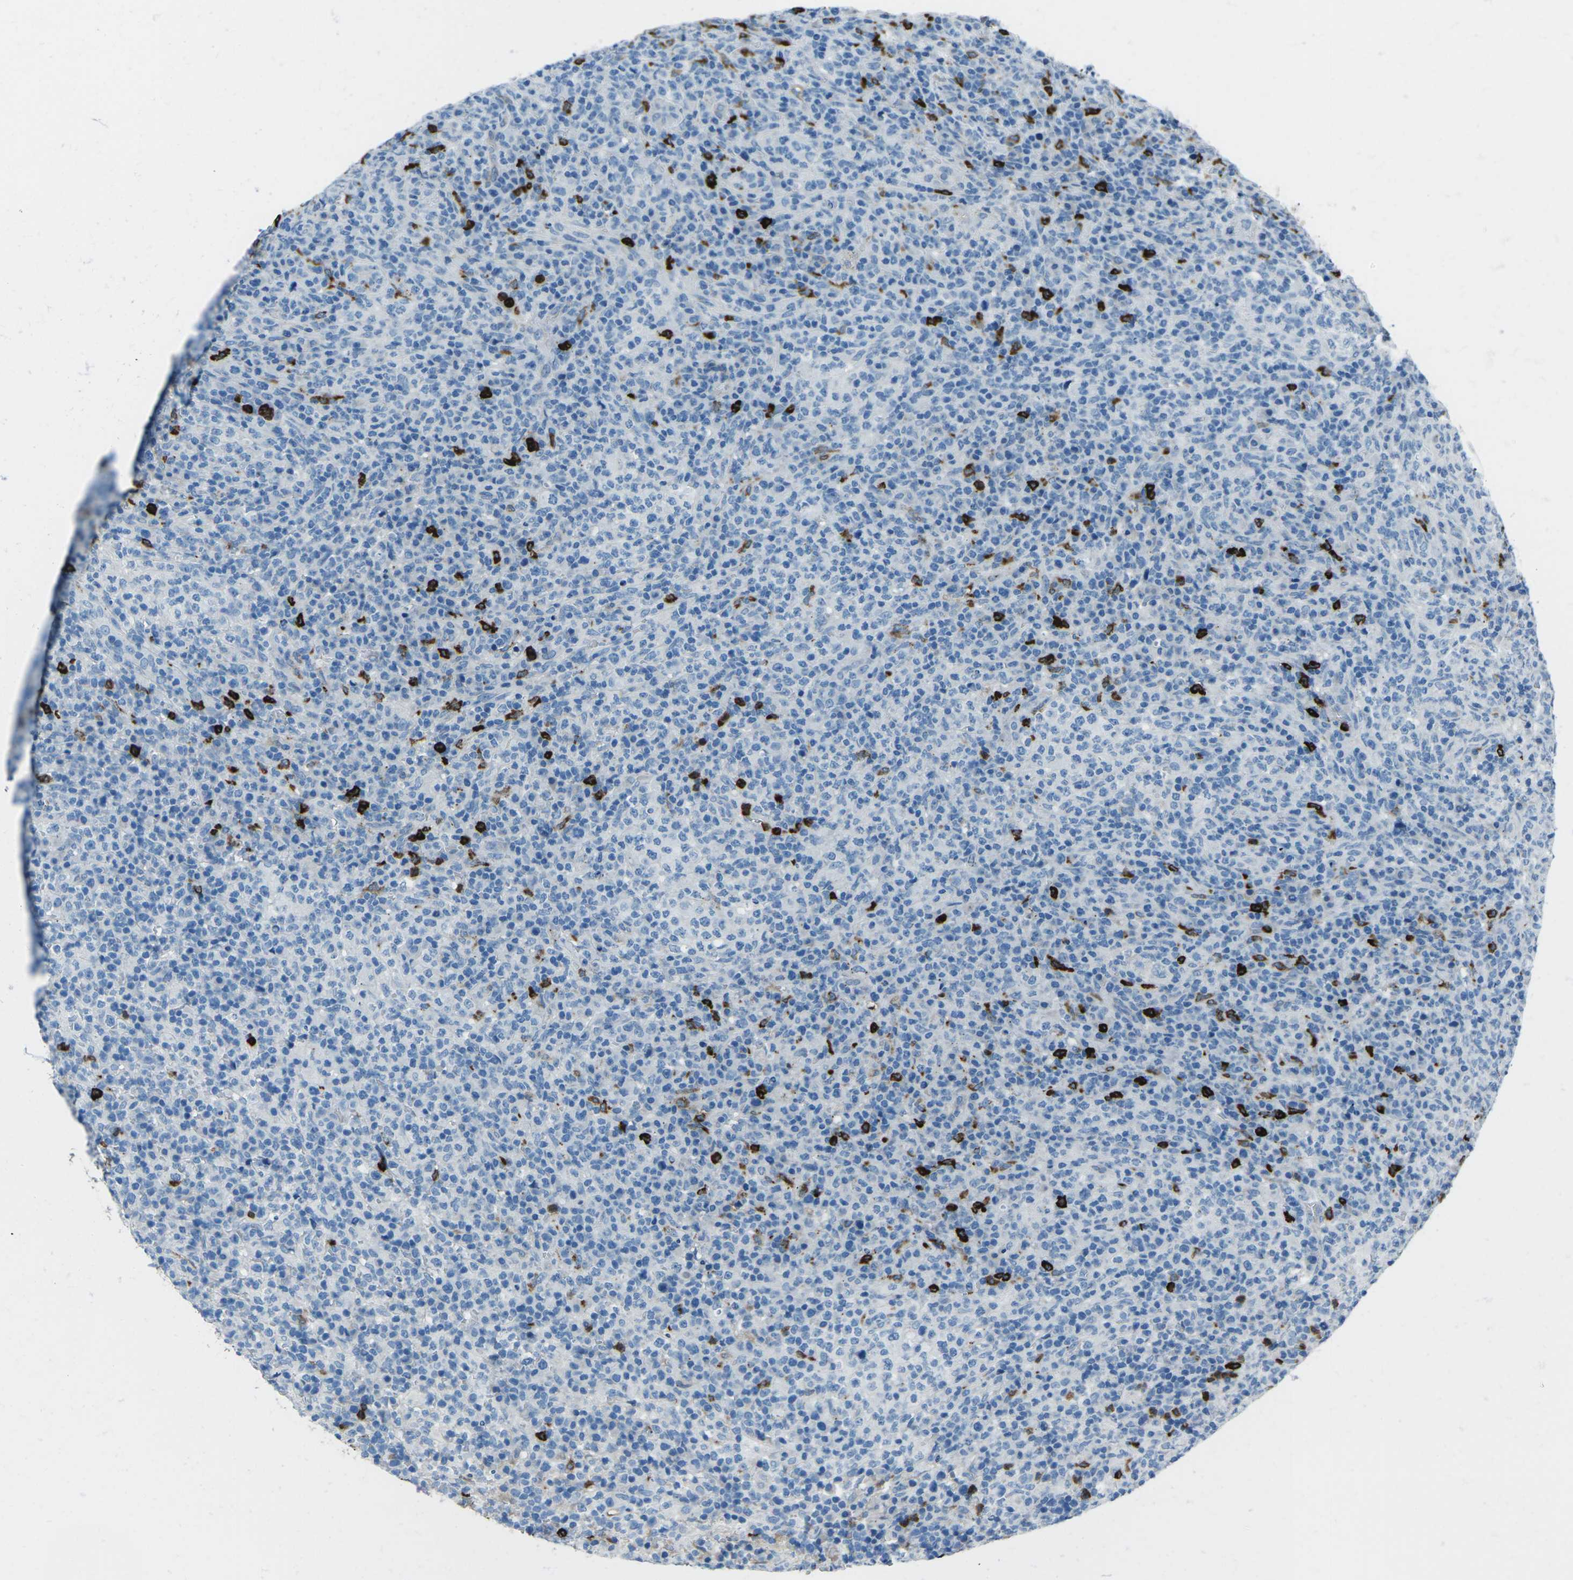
{"staining": {"intensity": "negative", "quantity": "none", "location": "none"}, "tissue": "lymphoma", "cell_type": "Tumor cells", "image_type": "cancer", "snomed": [{"axis": "morphology", "description": "Malignant lymphoma, non-Hodgkin's type, High grade"}, {"axis": "topography", "description": "Lymph node"}], "caption": "The histopathology image exhibits no staining of tumor cells in lymphoma.", "gene": "FCN1", "patient": {"sex": "female", "age": 76}}